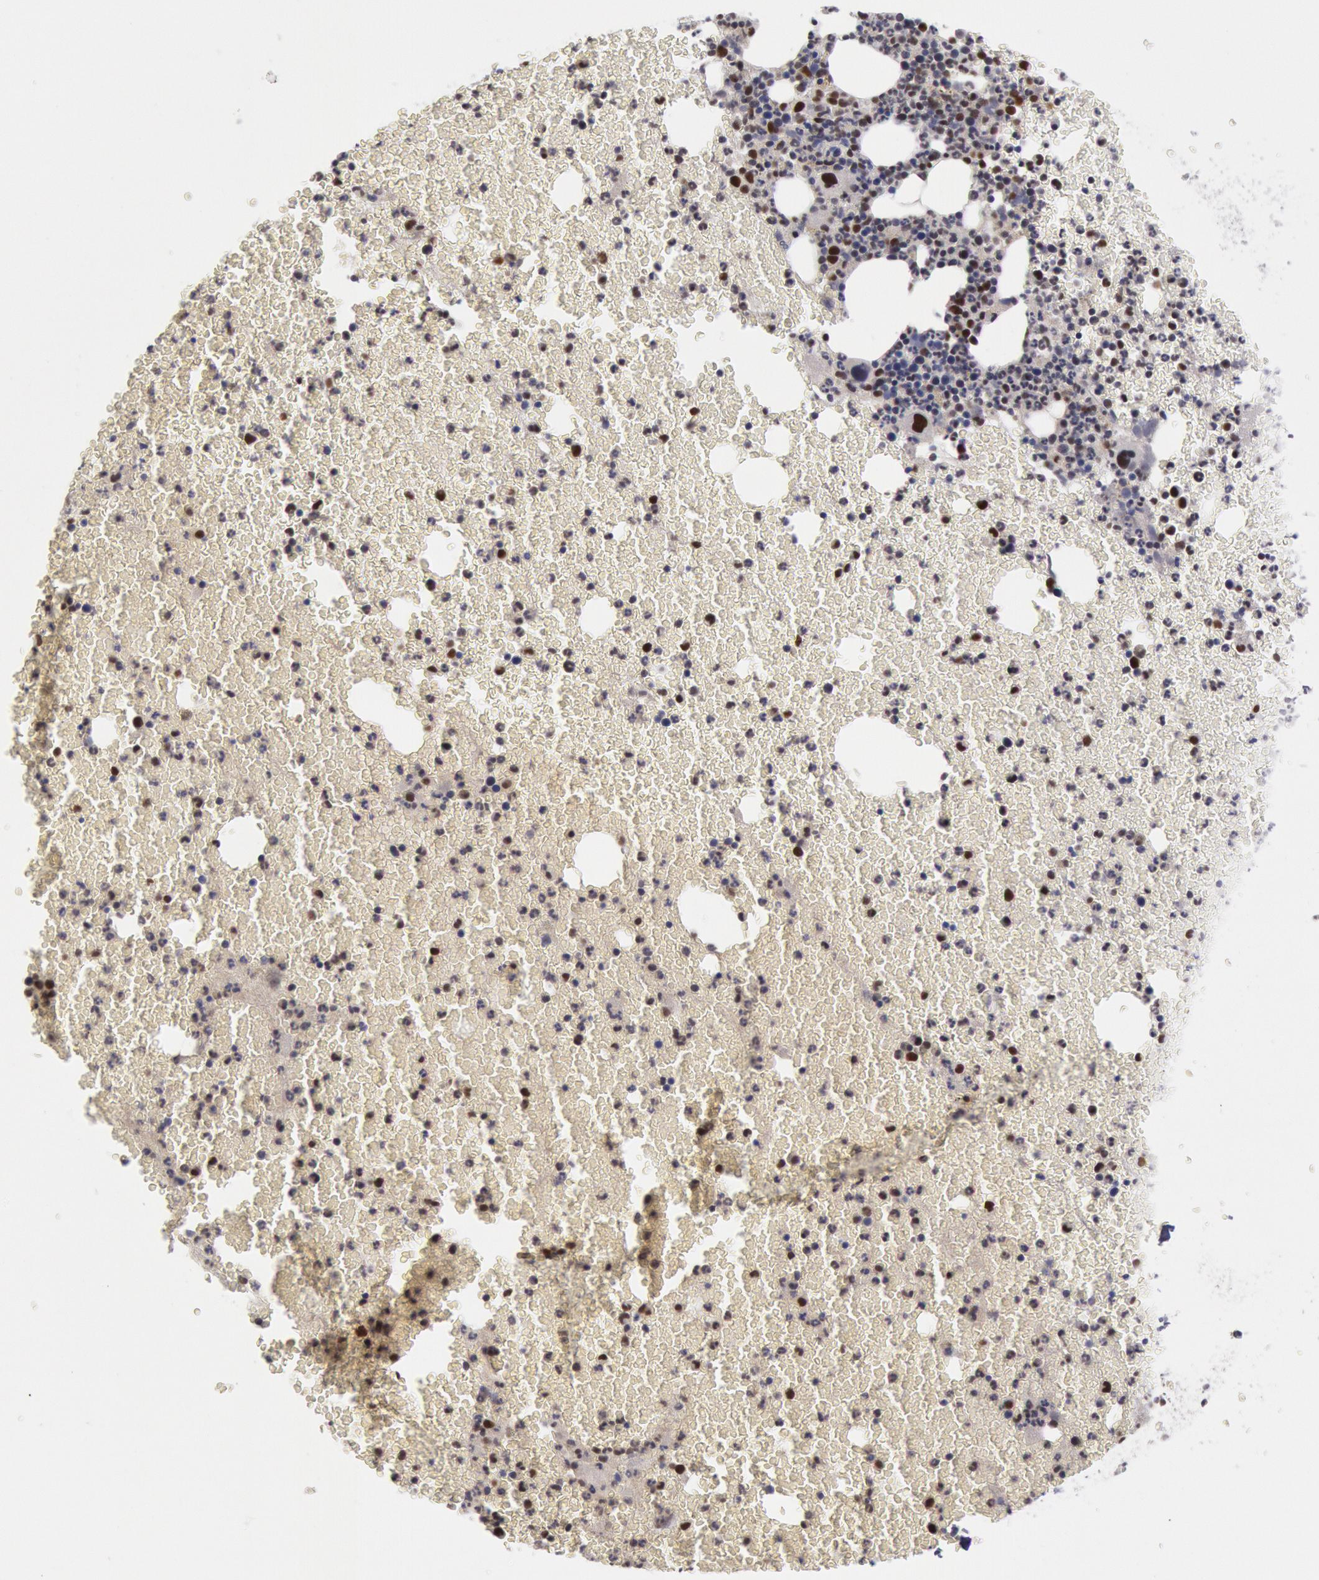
{"staining": {"intensity": "strong", "quantity": "25%-75%", "location": "nuclear"}, "tissue": "bone marrow", "cell_type": "Hematopoietic cells", "image_type": "normal", "snomed": [{"axis": "morphology", "description": "Normal tissue, NOS"}, {"axis": "topography", "description": "Bone marrow"}], "caption": "IHC of unremarkable bone marrow shows high levels of strong nuclear staining in approximately 25%-75% of hematopoietic cells.", "gene": "PPP4R3B", "patient": {"sex": "female", "age": 53}}